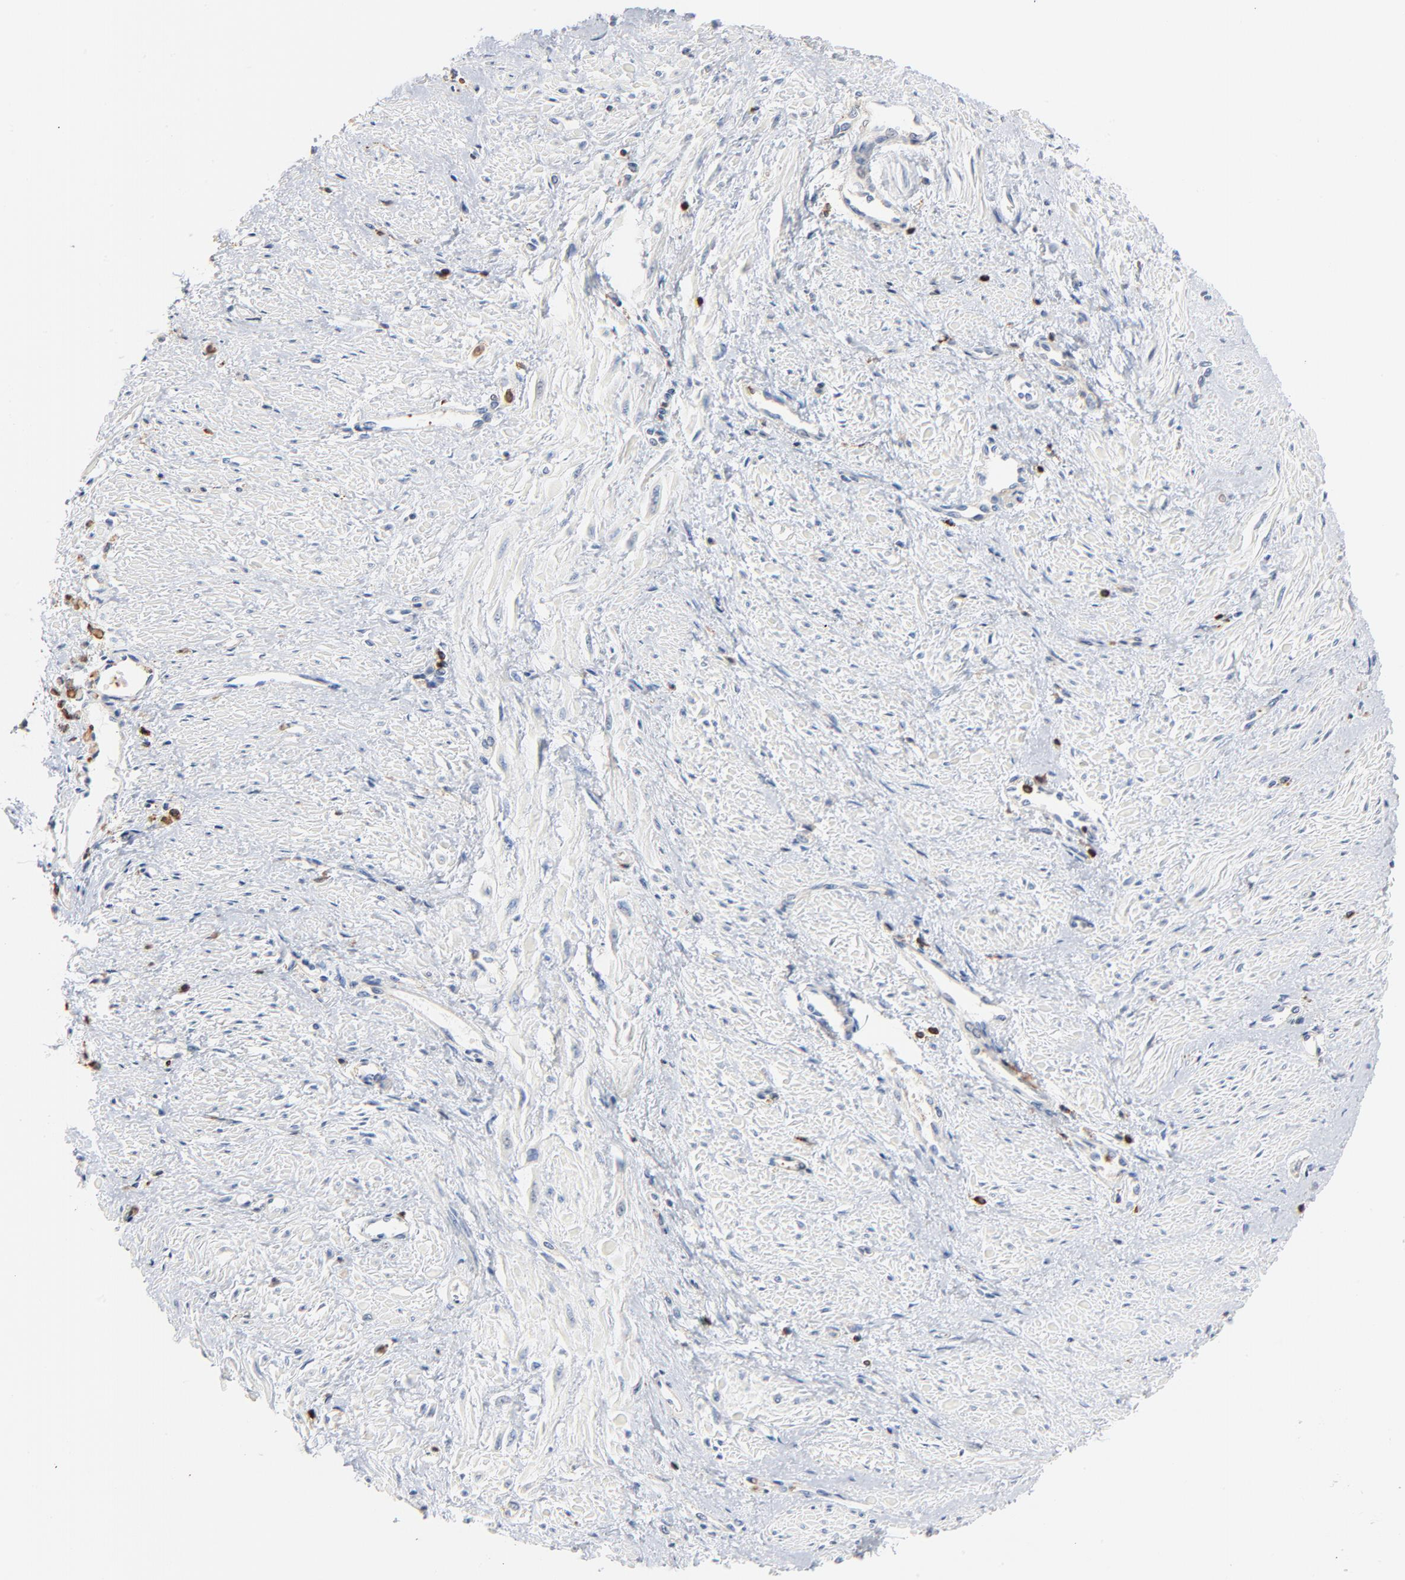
{"staining": {"intensity": "negative", "quantity": "none", "location": "none"}, "tissue": "smooth muscle", "cell_type": "Smooth muscle cells", "image_type": "normal", "snomed": [{"axis": "morphology", "description": "Normal tissue, NOS"}, {"axis": "topography", "description": "Smooth muscle"}, {"axis": "topography", "description": "Uterus"}], "caption": "This is an immunohistochemistry micrograph of benign human smooth muscle. There is no staining in smooth muscle cells.", "gene": "SH3KBP1", "patient": {"sex": "female", "age": 39}}